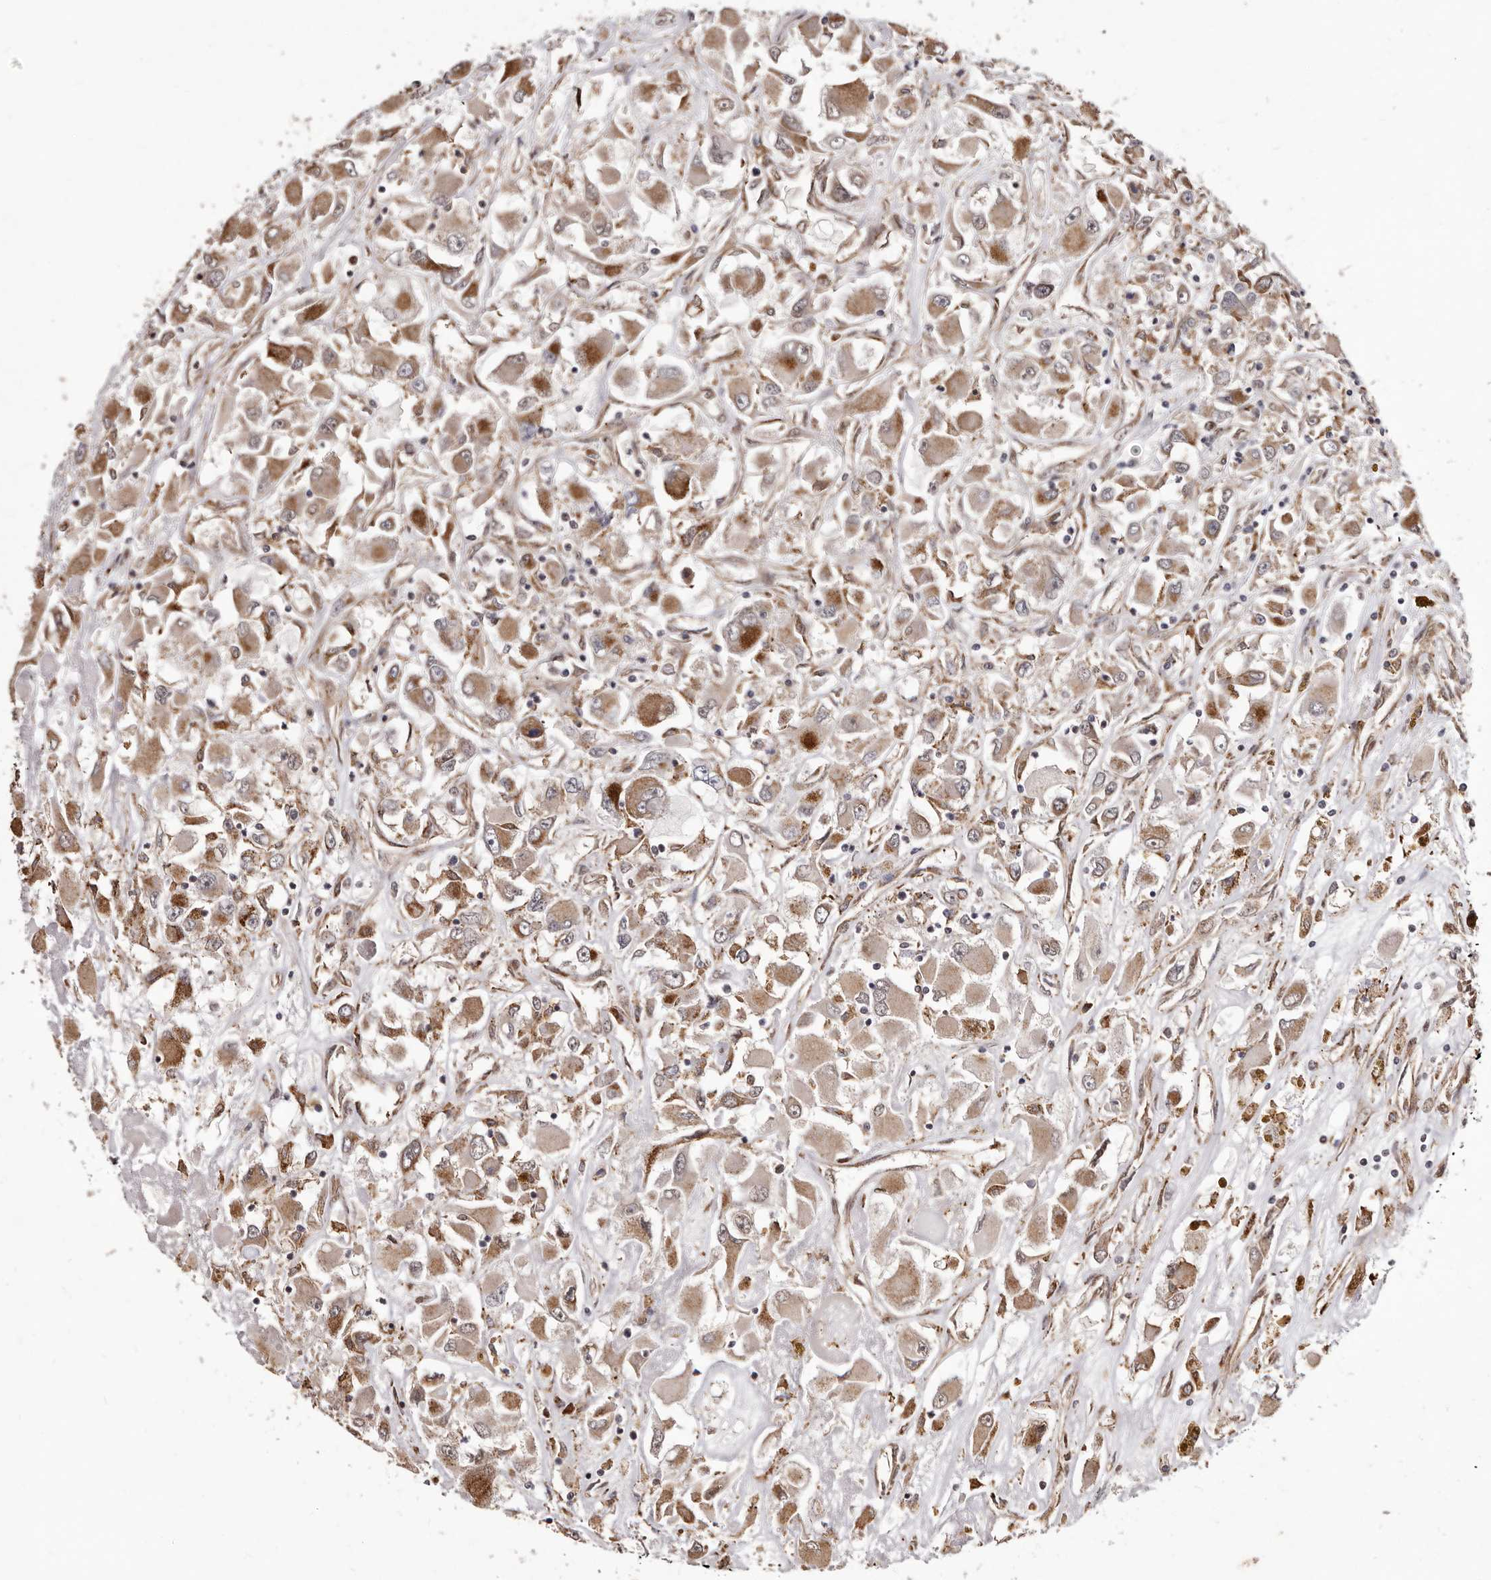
{"staining": {"intensity": "moderate", "quantity": ">75%", "location": "cytoplasmic/membranous"}, "tissue": "renal cancer", "cell_type": "Tumor cells", "image_type": "cancer", "snomed": [{"axis": "morphology", "description": "Adenocarcinoma, NOS"}, {"axis": "topography", "description": "Kidney"}], "caption": "Renal cancer (adenocarcinoma) tissue demonstrates moderate cytoplasmic/membranous expression in about >75% of tumor cells", "gene": "RRM2B", "patient": {"sex": "female", "age": 52}}